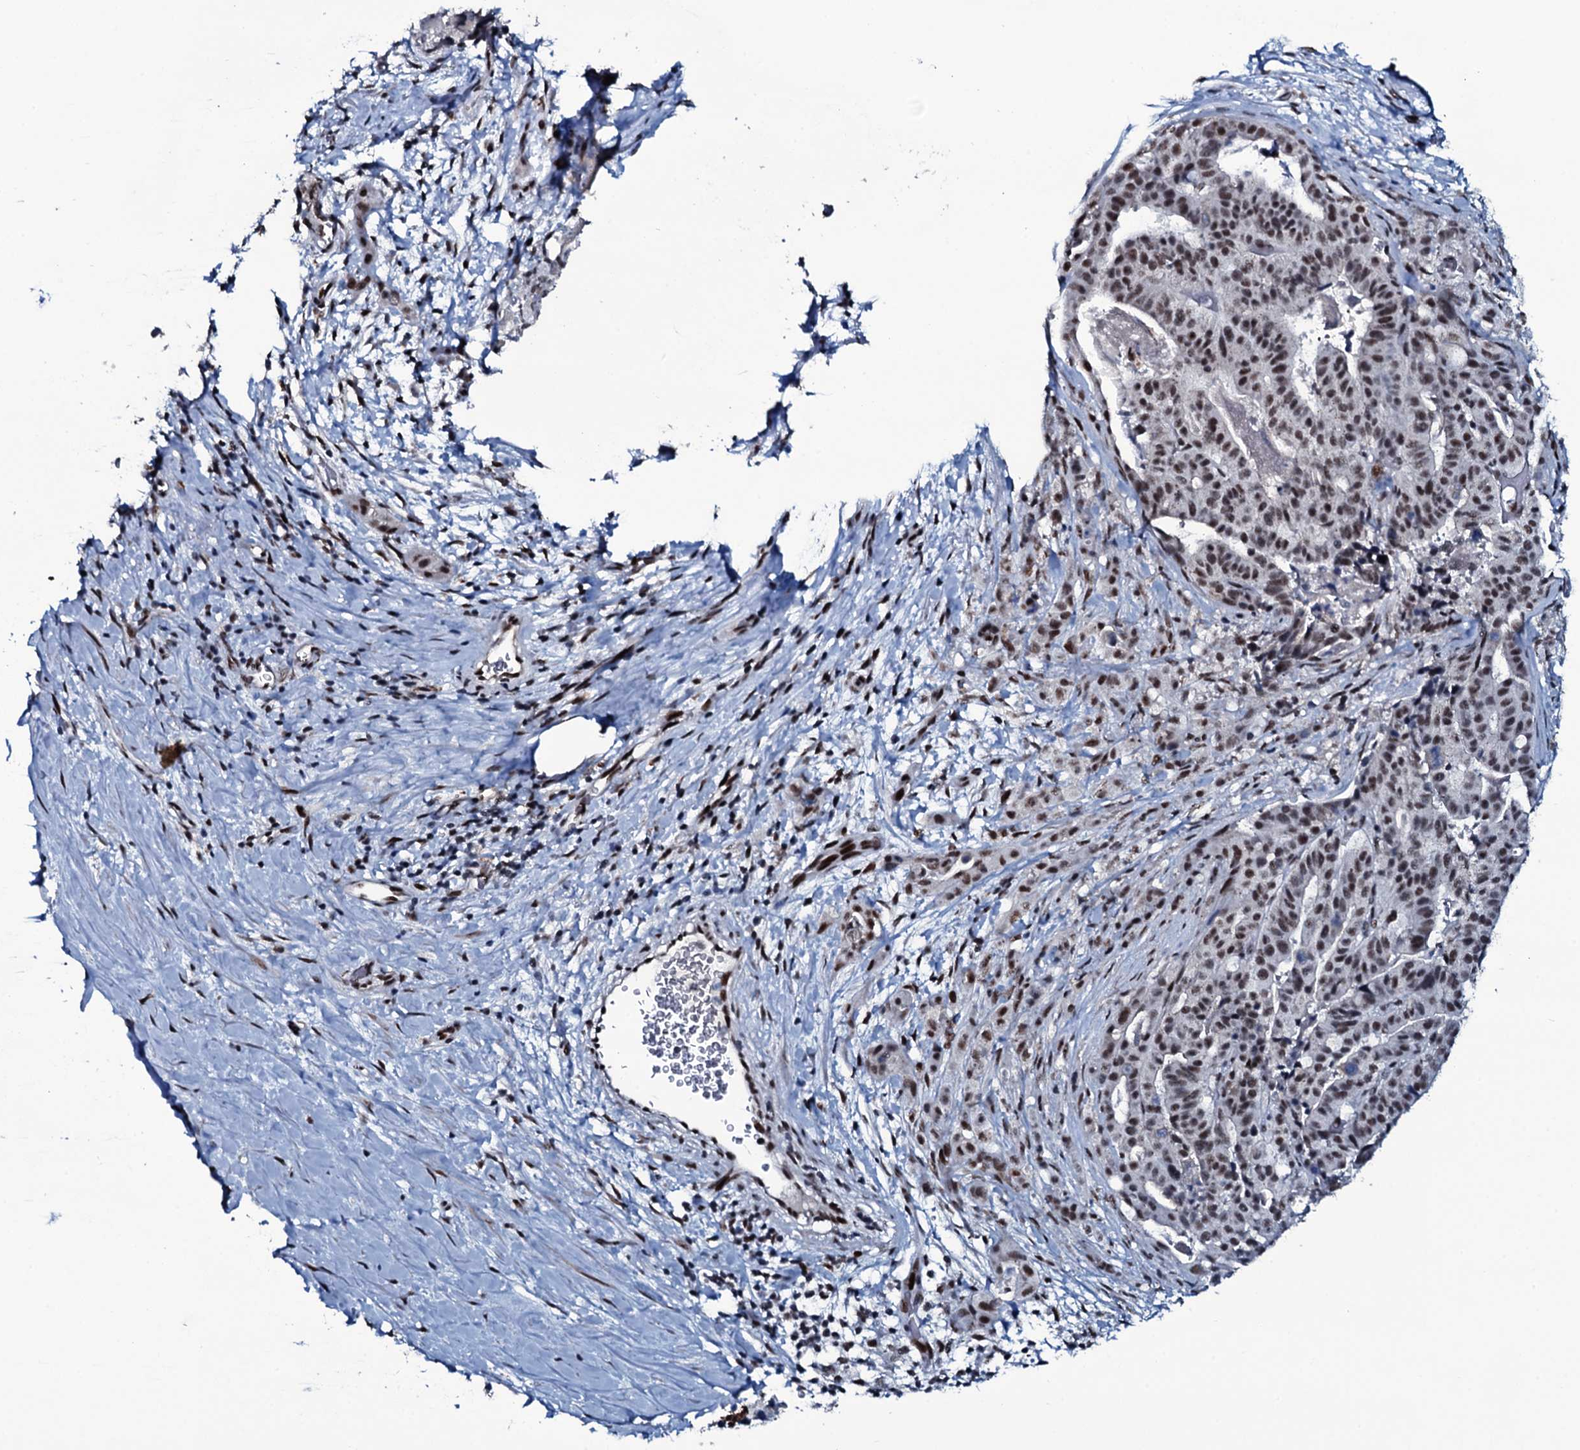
{"staining": {"intensity": "moderate", "quantity": ">75%", "location": "nuclear"}, "tissue": "stomach cancer", "cell_type": "Tumor cells", "image_type": "cancer", "snomed": [{"axis": "morphology", "description": "Adenocarcinoma, NOS"}, {"axis": "topography", "description": "Stomach"}], "caption": "Protein analysis of stomach cancer tissue reveals moderate nuclear positivity in approximately >75% of tumor cells.", "gene": "ZMIZ2", "patient": {"sex": "male", "age": 48}}